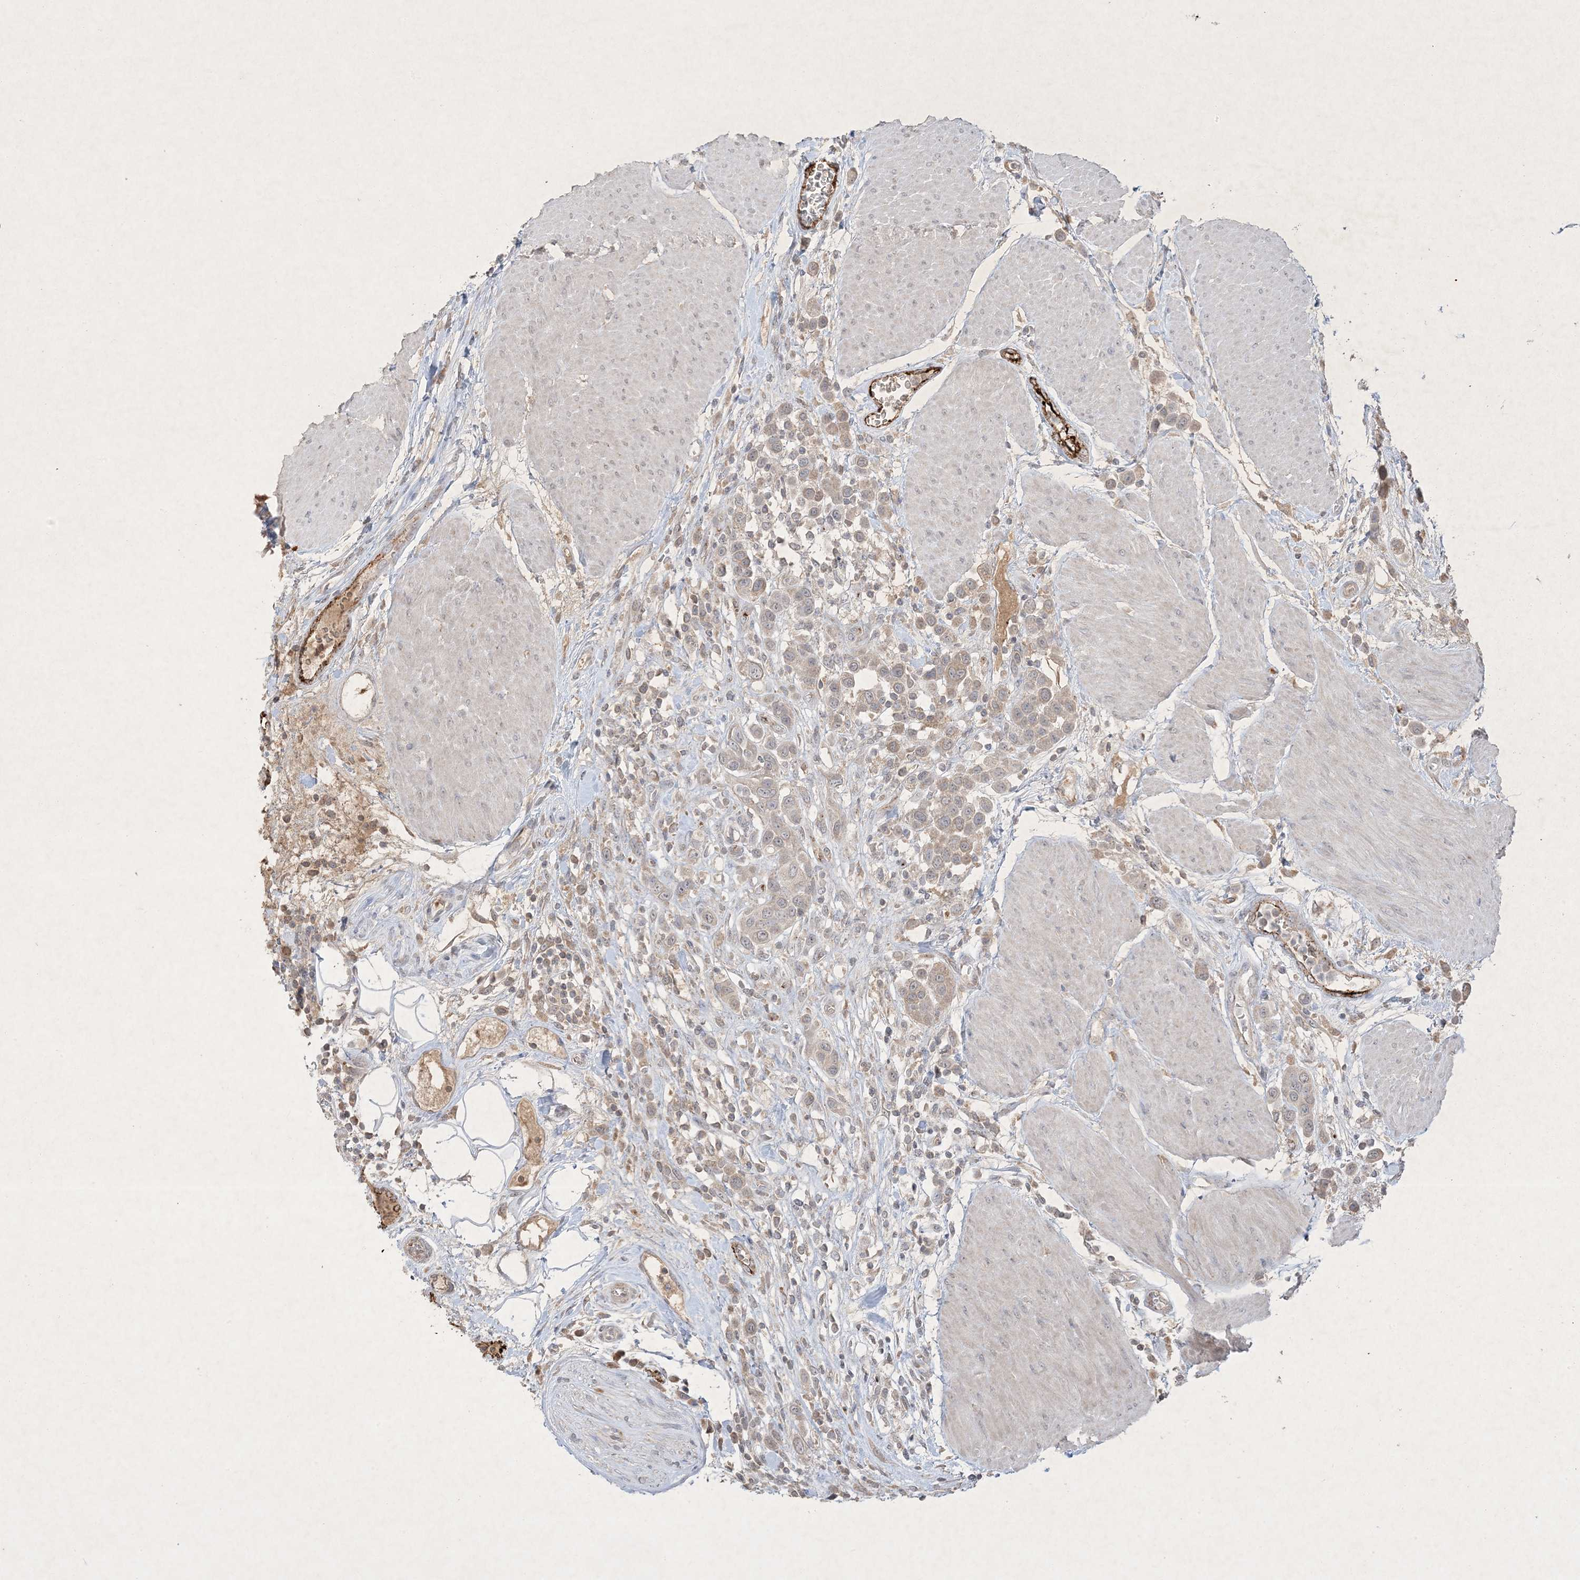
{"staining": {"intensity": "weak", "quantity": "25%-75%", "location": "cytoplasmic/membranous"}, "tissue": "urothelial cancer", "cell_type": "Tumor cells", "image_type": "cancer", "snomed": [{"axis": "morphology", "description": "Urothelial carcinoma, High grade"}, {"axis": "topography", "description": "Urinary bladder"}], "caption": "High-grade urothelial carcinoma tissue reveals weak cytoplasmic/membranous staining in about 25%-75% of tumor cells, visualized by immunohistochemistry.", "gene": "PRSS36", "patient": {"sex": "male", "age": 50}}